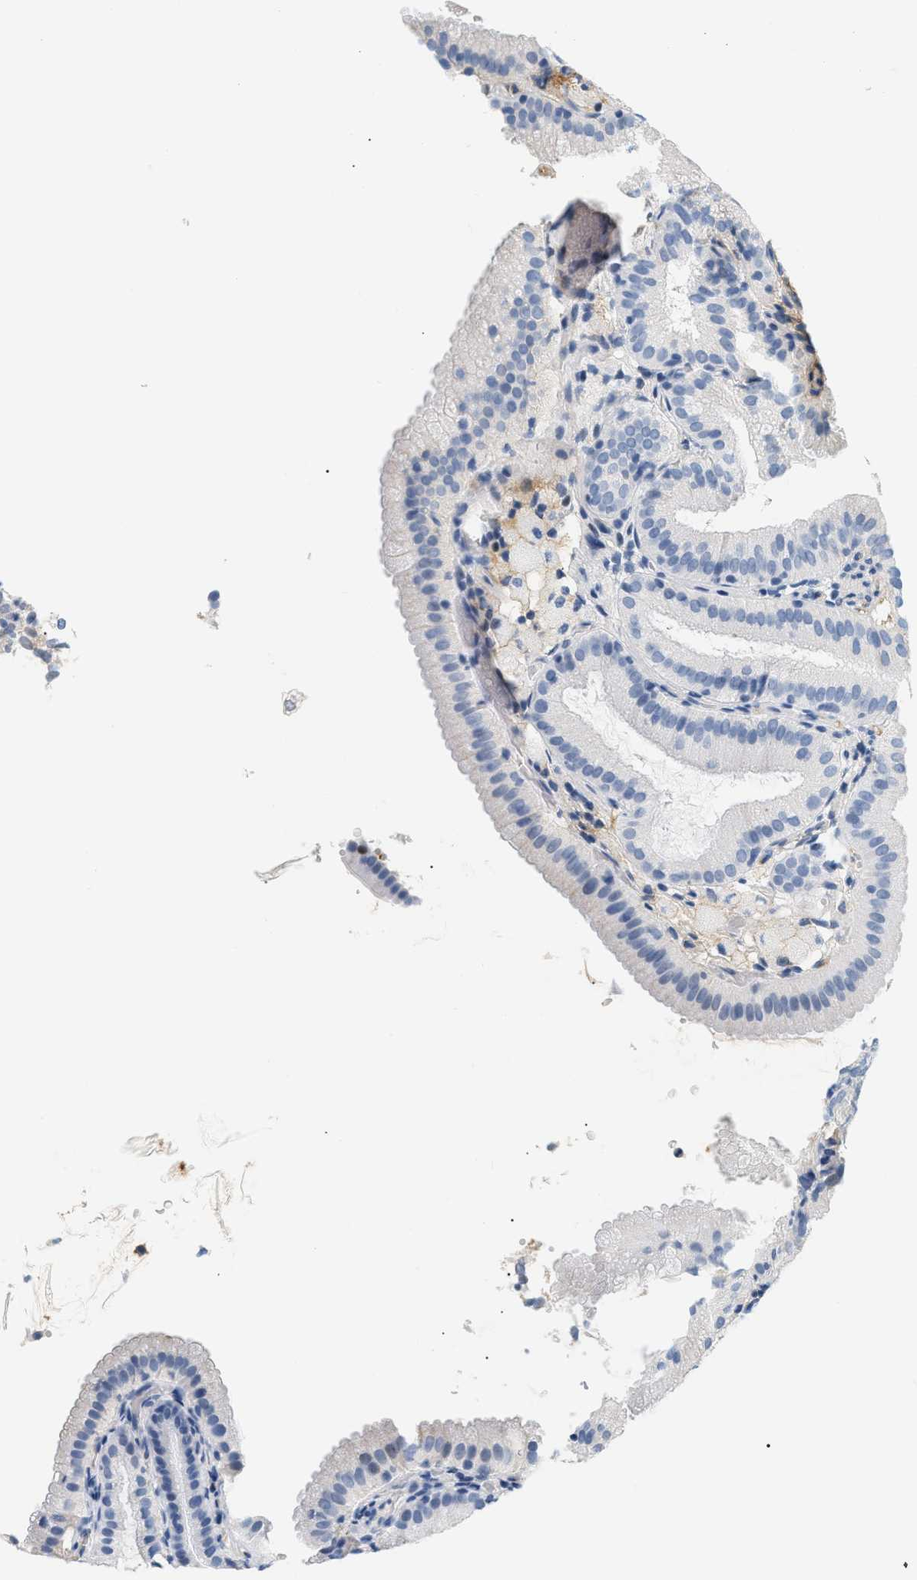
{"staining": {"intensity": "negative", "quantity": "none", "location": "none"}, "tissue": "gallbladder", "cell_type": "Glandular cells", "image_type": "normal", "snomed": [{"axis": "morphology", "description": "Normal tissue, NOS"}, {"axis": "topography", "description": "Gallbladder"}], "caption": "Immunohistochemistry of unremarkable gallbladder exhibits no positivity in glandular cells.", "gene": "CFH", "patient": {"sex": "male", "age": 54}}